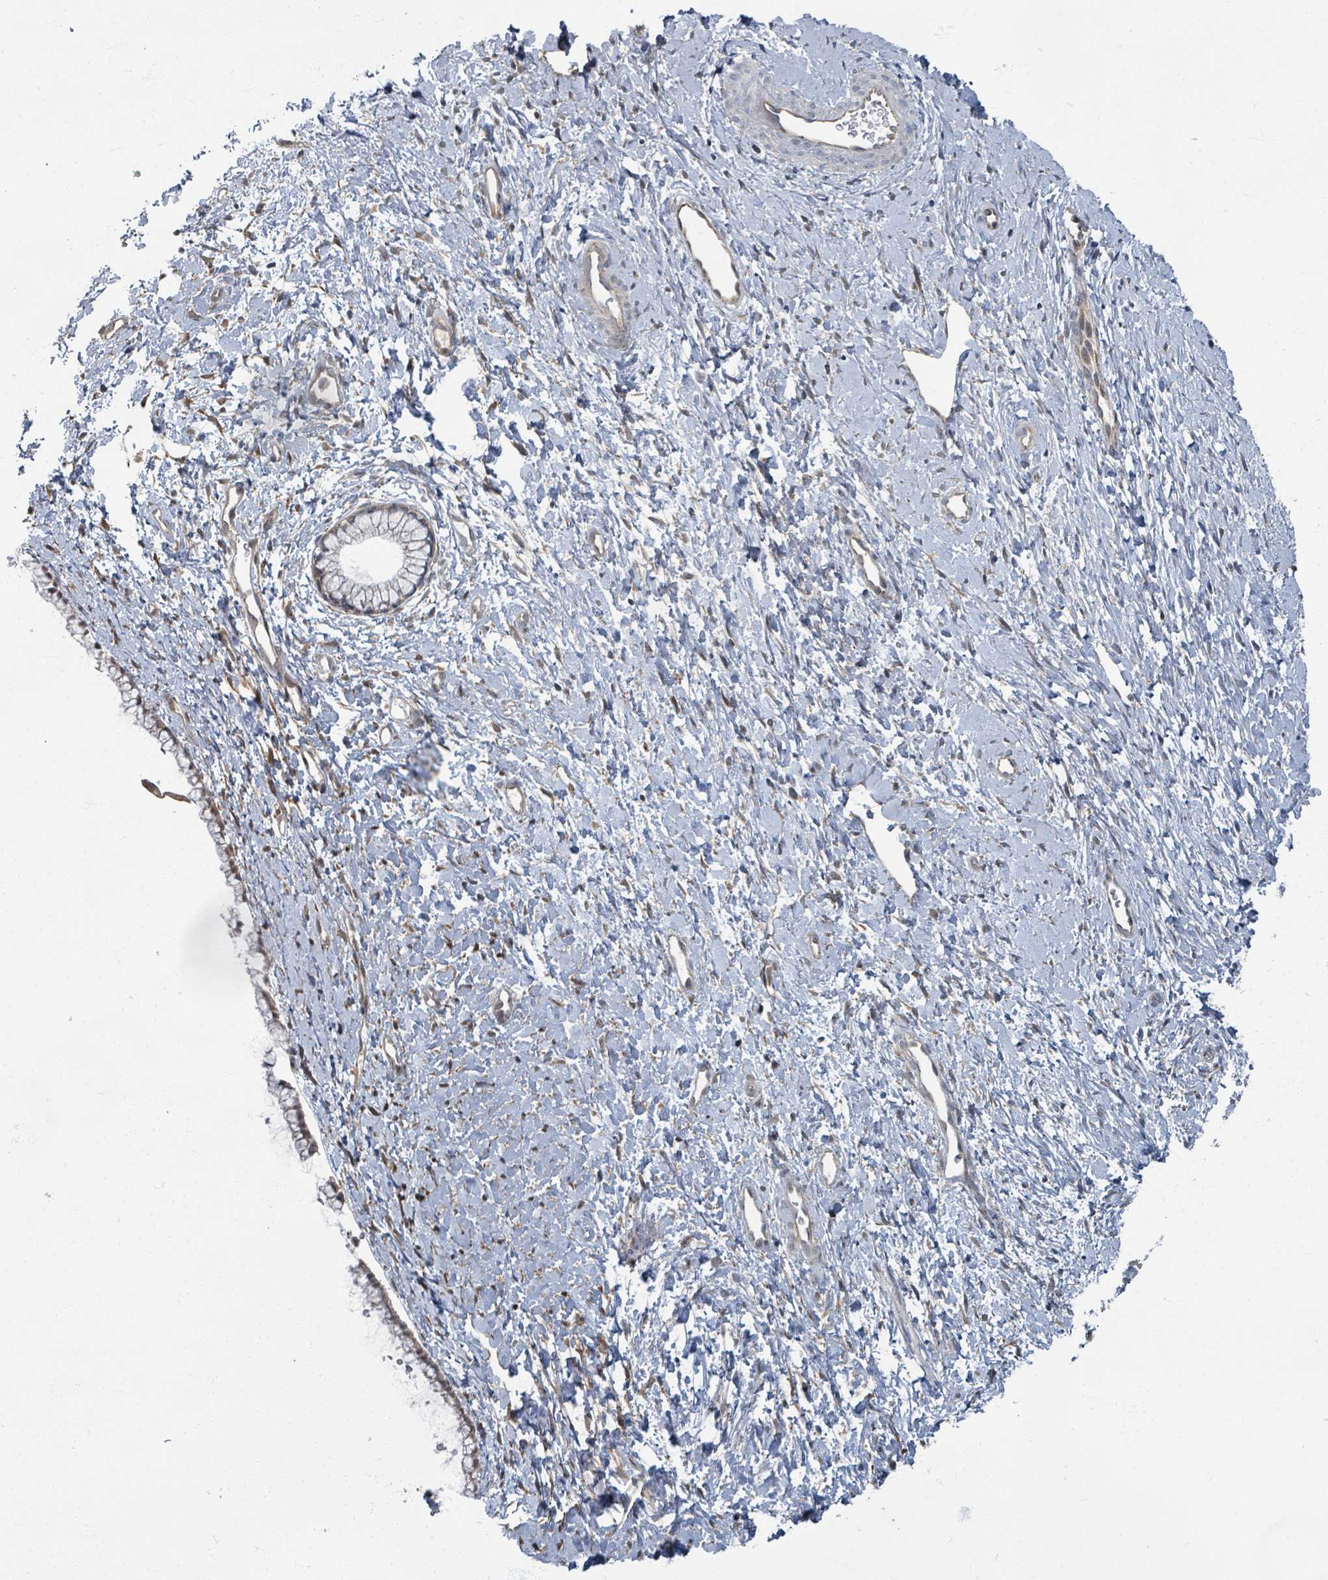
{"staining": {"intensity": "moderate", "quantity": "25%-75%", "location": "cytoplasmic/membranous,nuclear"}, "tissue": "cervix", "cell_type": "Glandular cells", "image_type": "normal", "snomed": [{"axis": "morphology", "description": "Normal tissue, NOS"}, {"axis": "topography", "description": "Cervix"}], "caption": "Protein expression analysis of unremarkable cervix exhibits moderate cytoplasmic/membranous,nuclear staining in approximately 25%-75% of glandular cells. (brown staining indicates protein expression, while blue staining denotes nuclei).", "gene": "INTS15", "patient": {"sex": "female", "age": 57}}